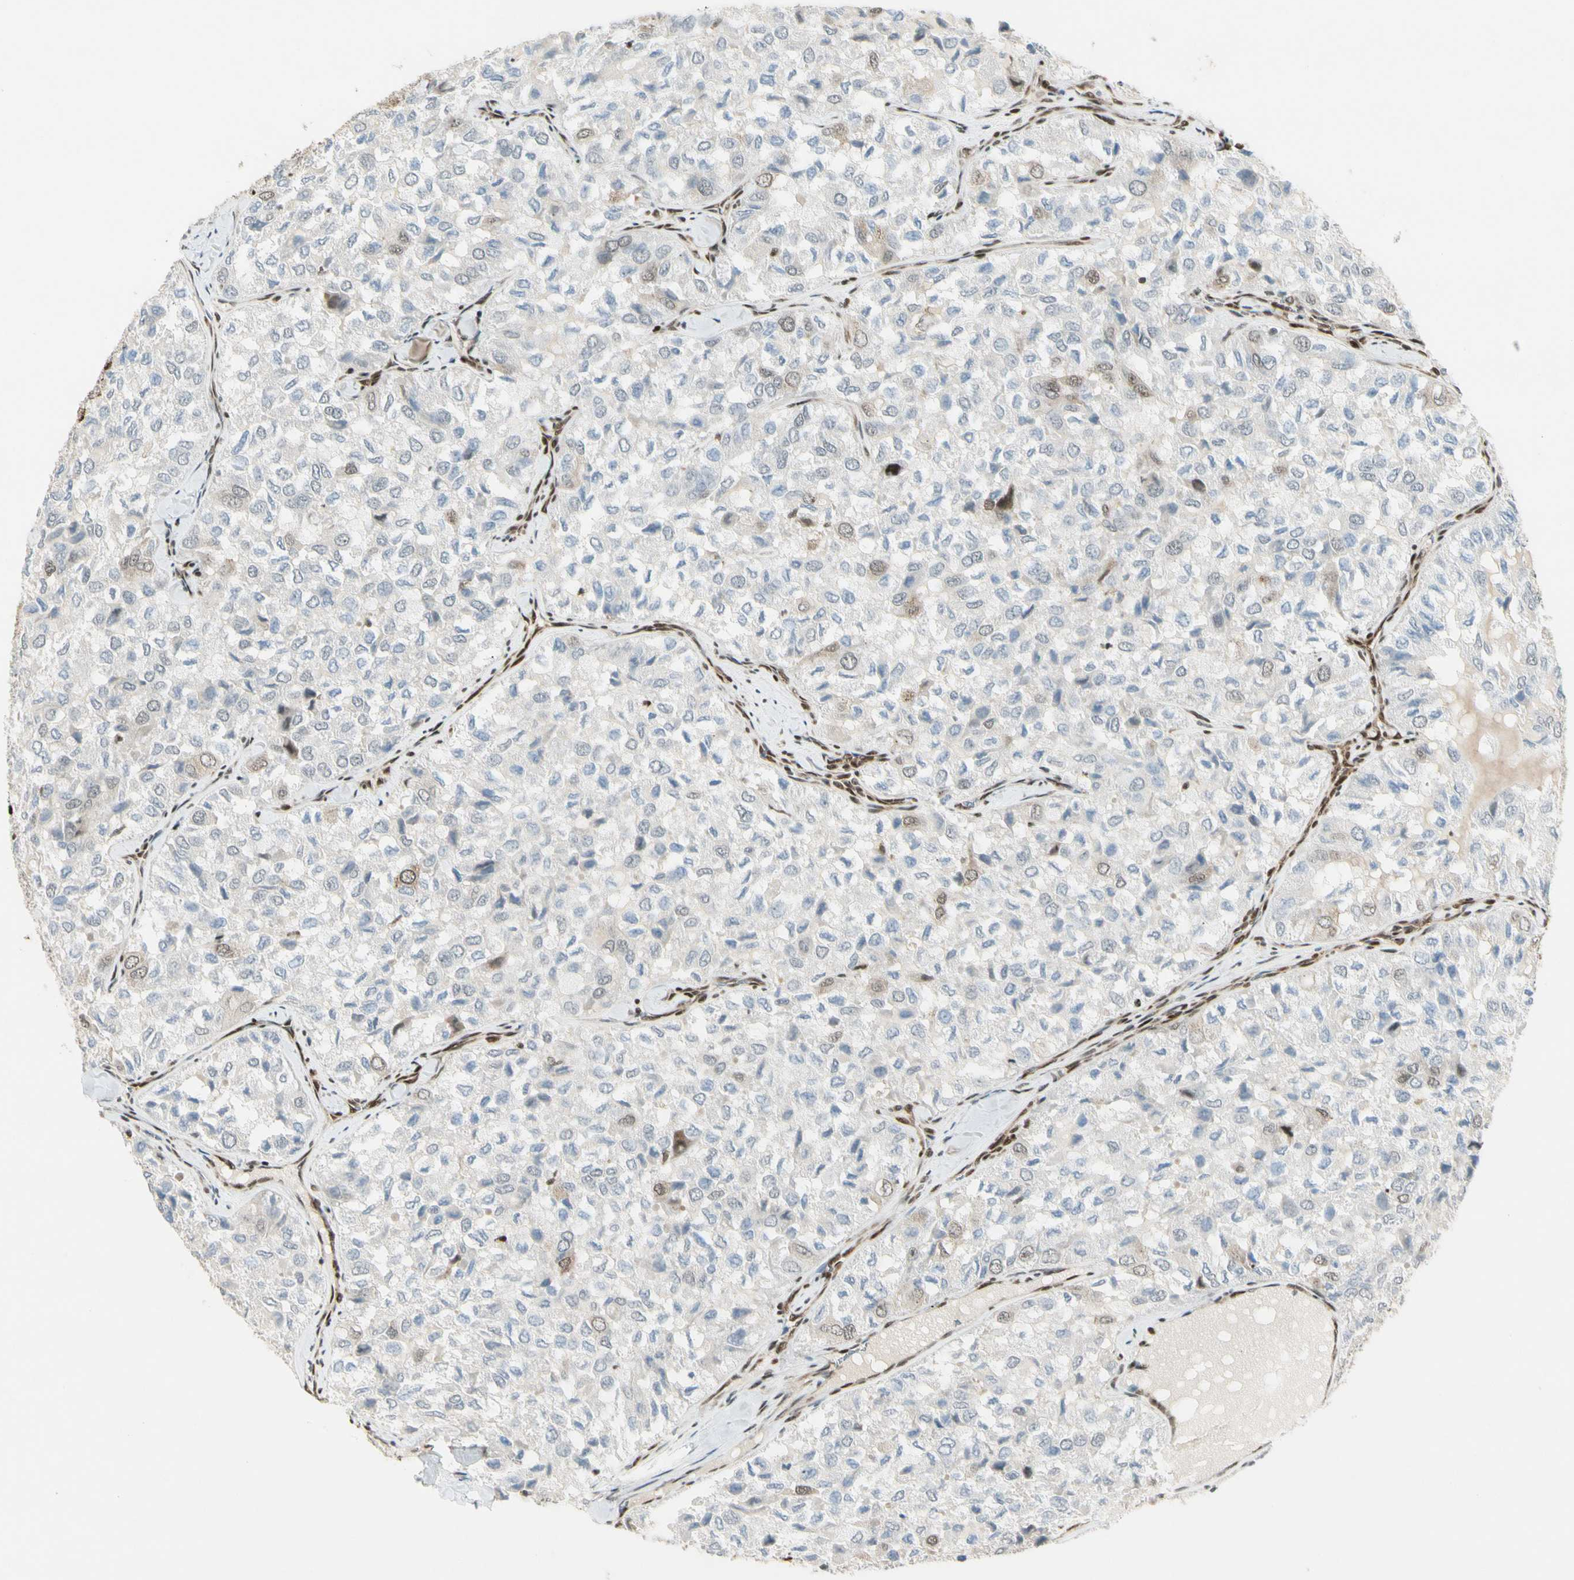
{"staining": {"intensity": "moderate", "quantity": "25%-75%", "location": "cytoplasmic/membranous,nuclear"}, "tissue": "thyroid cancer", "cell_type": "Tumor cells", "image_type": "cancer", "snomed": [{"axis": "morphology", "description": "Follicular adenoma carcinoma, NOS"}, {"axis": "topography", "description": "Thyroid gland"}], "caption": "The photomicrograph displays immunohistochemical staining of thyroid follicular adenoma carcinoma. There is moderate cytoplasmic/membranous and nuclear staining is present in about 25%-75% of tumor cells.", "gene": "FUS", "patient": {"sex": "male", "age": 75}}